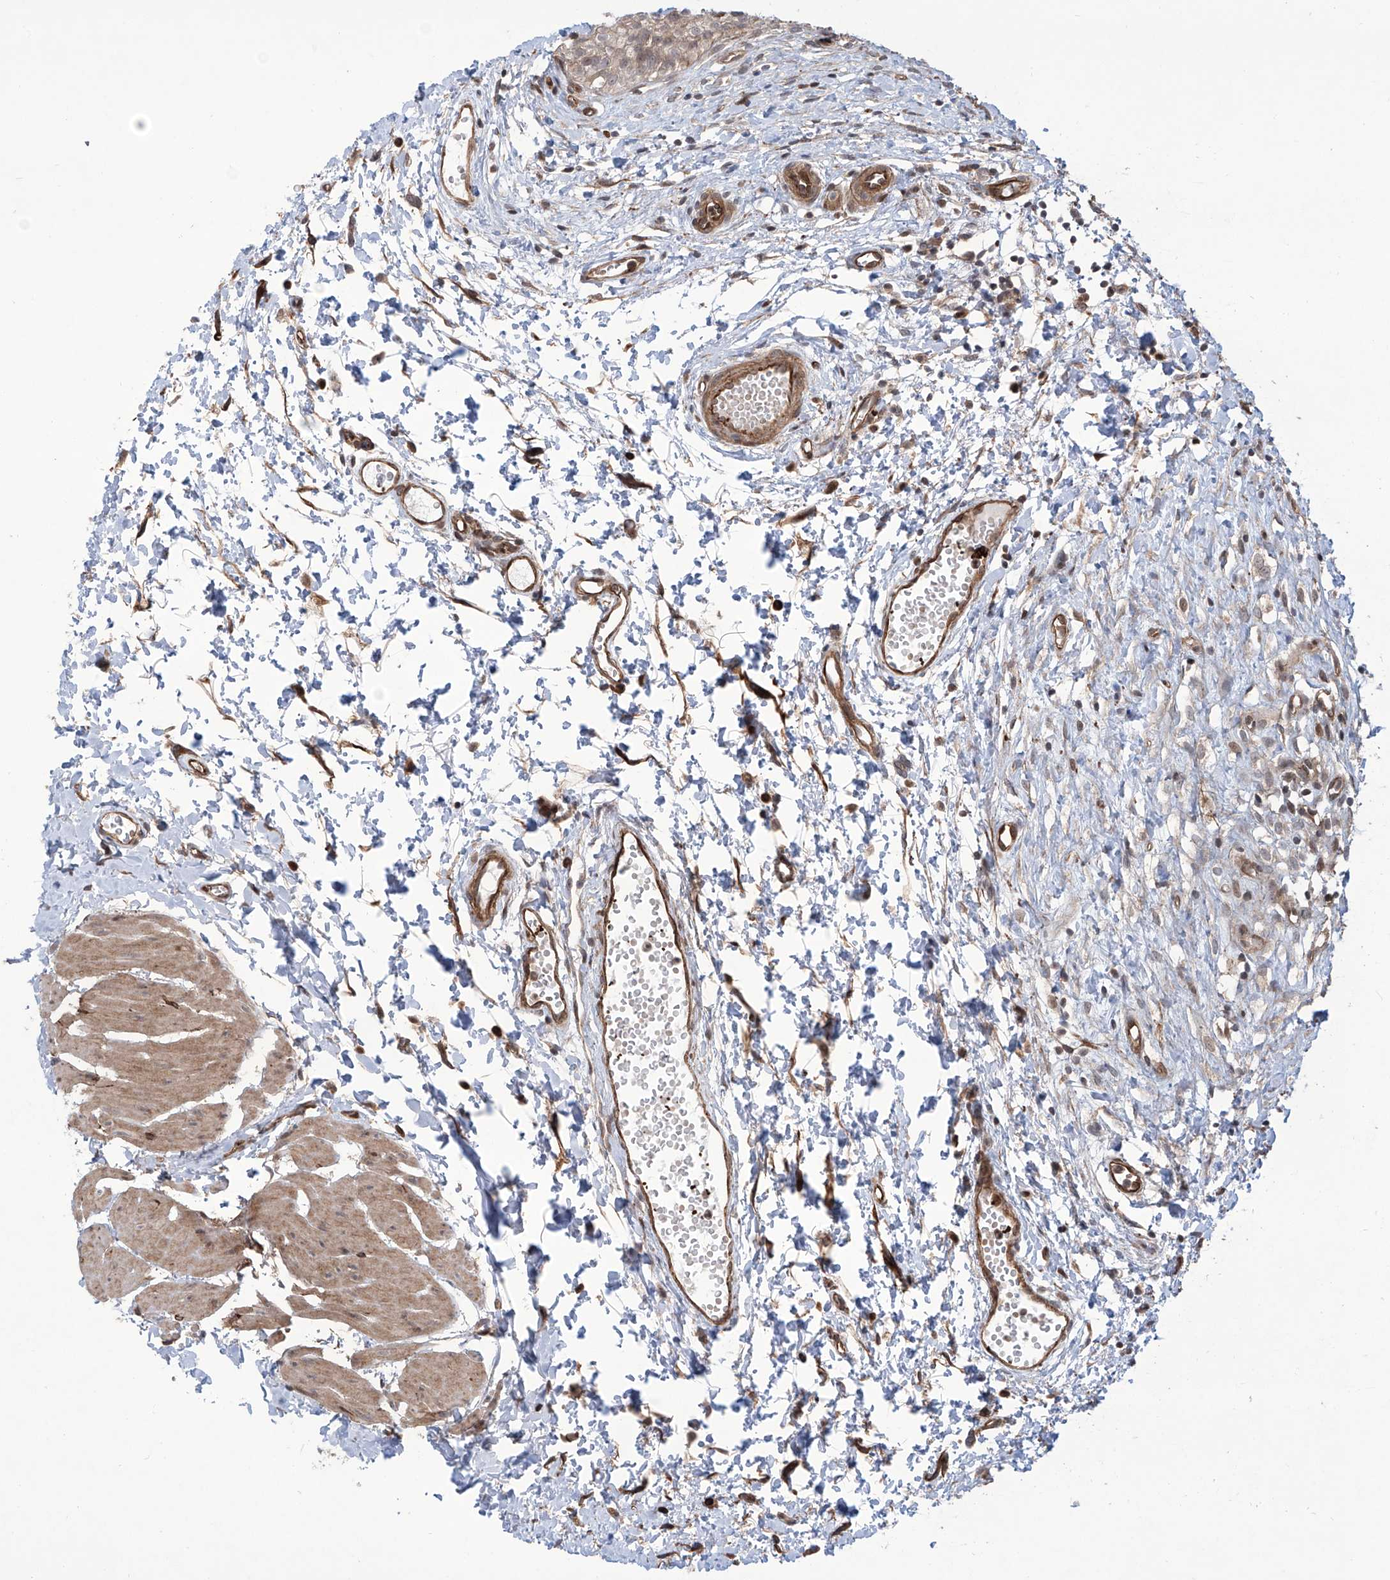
{"staining": {"intensity": "moderate", "quantity": "25%-75%", "location": "cytoplasmic/membranous"}, "tissue": "urinary bladder", "cell_type": "Urothelial cells", "image_type": "normal", "snomed": [{"axis": "morphology", "description": "Normal tissue, NOS"}, {"axis": "topography", "description": "Urinary bladder"}], "caption": "This histopathology image displays normal urinary bladder stained with IHC to label a protein in brown. The cytoplasmic/membranous of urothelial cells show moderate positivity for the protein. Nuclei are counter-stained blue.", "gene": "APAF1", "patient": {"sex": "male", "age": 51}}